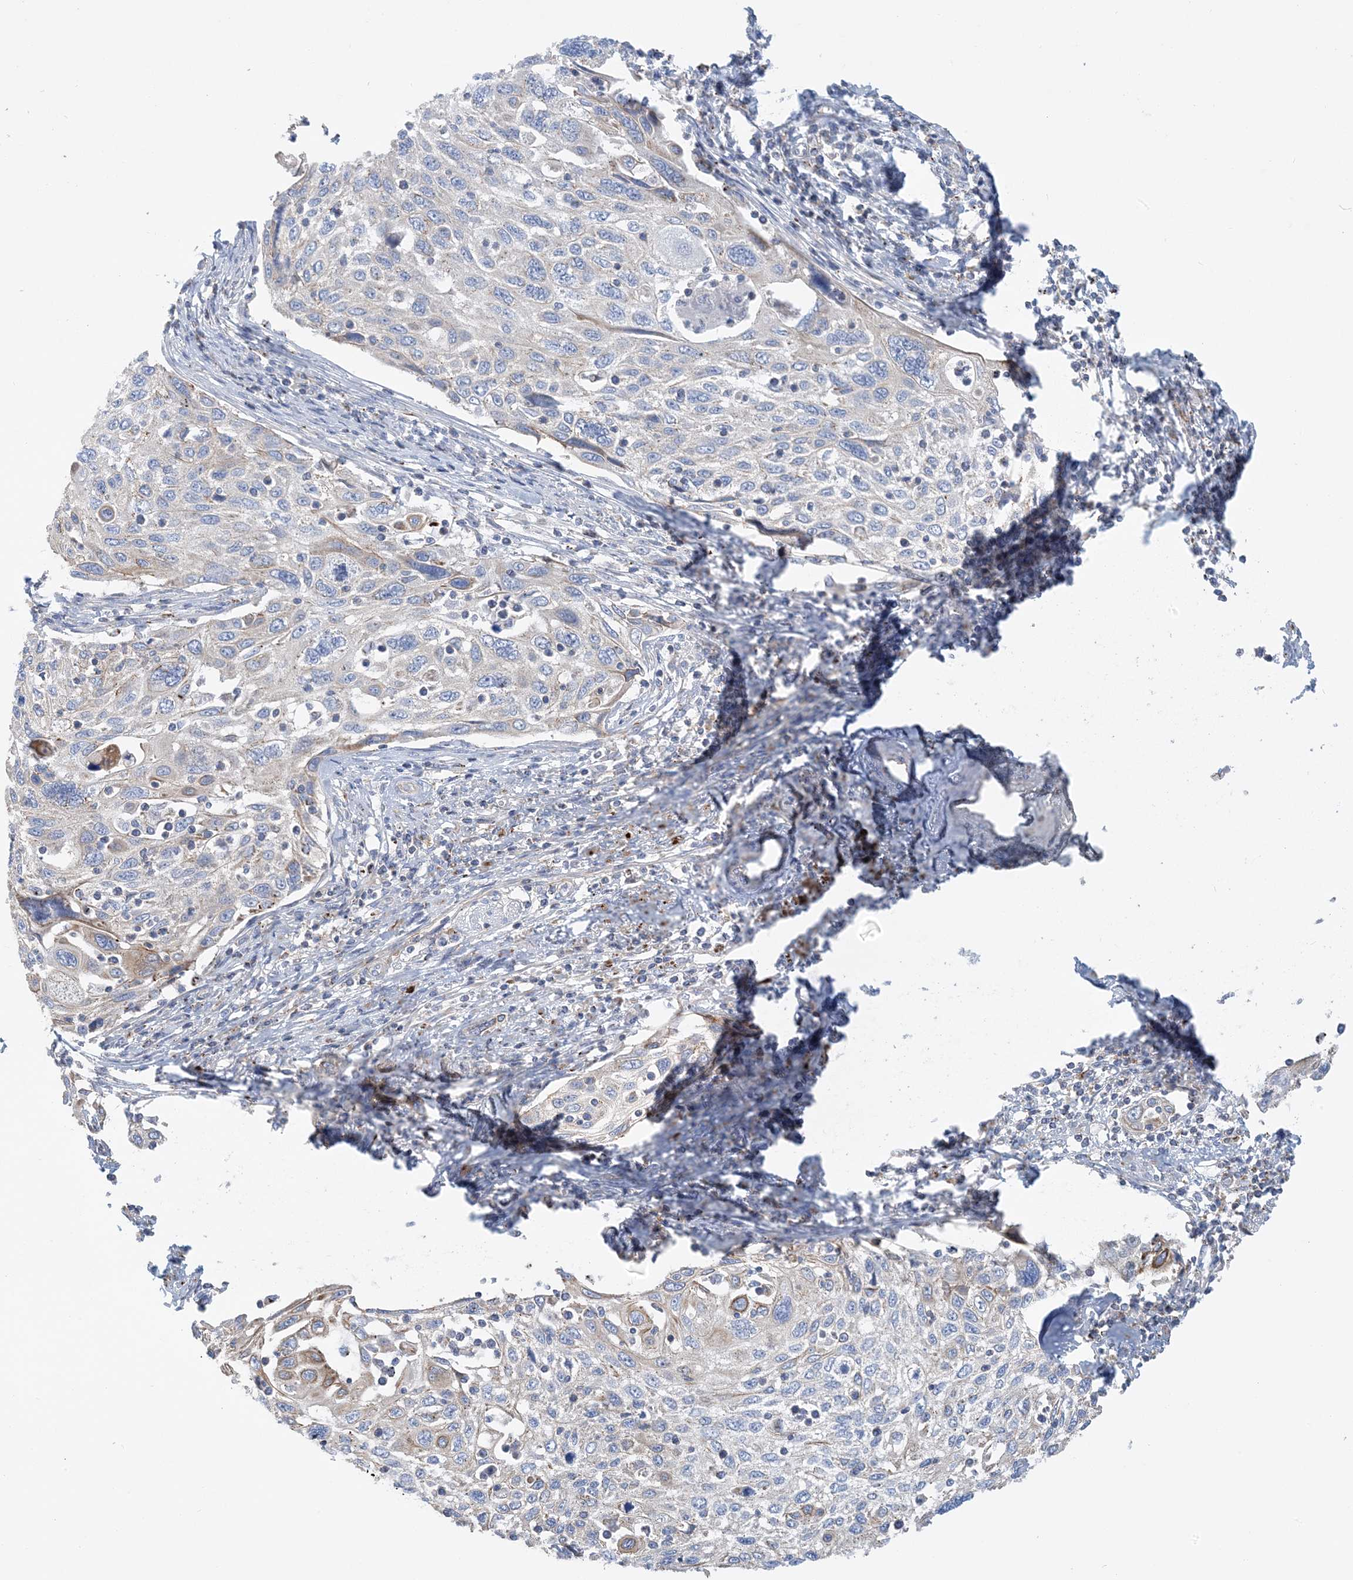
{"staining": {"intensity": "weak", "quantity": "<25%", "location": "cytoplasmic/membranous"}, "tissue": "cervical cancer", "cell_type": "Tumor cells", "image_type": "cancer", "snomed": [{"axis": "morphology", "description": "Squamous cell carcinoma, NOS"}, {"axis": "topography", "description": "Cervix"}], "caption": "Immunohistochemical staining of cervical squamous cell carcinoma displays no significant expression in tumor cells.", "gene": "CALHM5", "patient": {"sex": "female", "age": 70}}